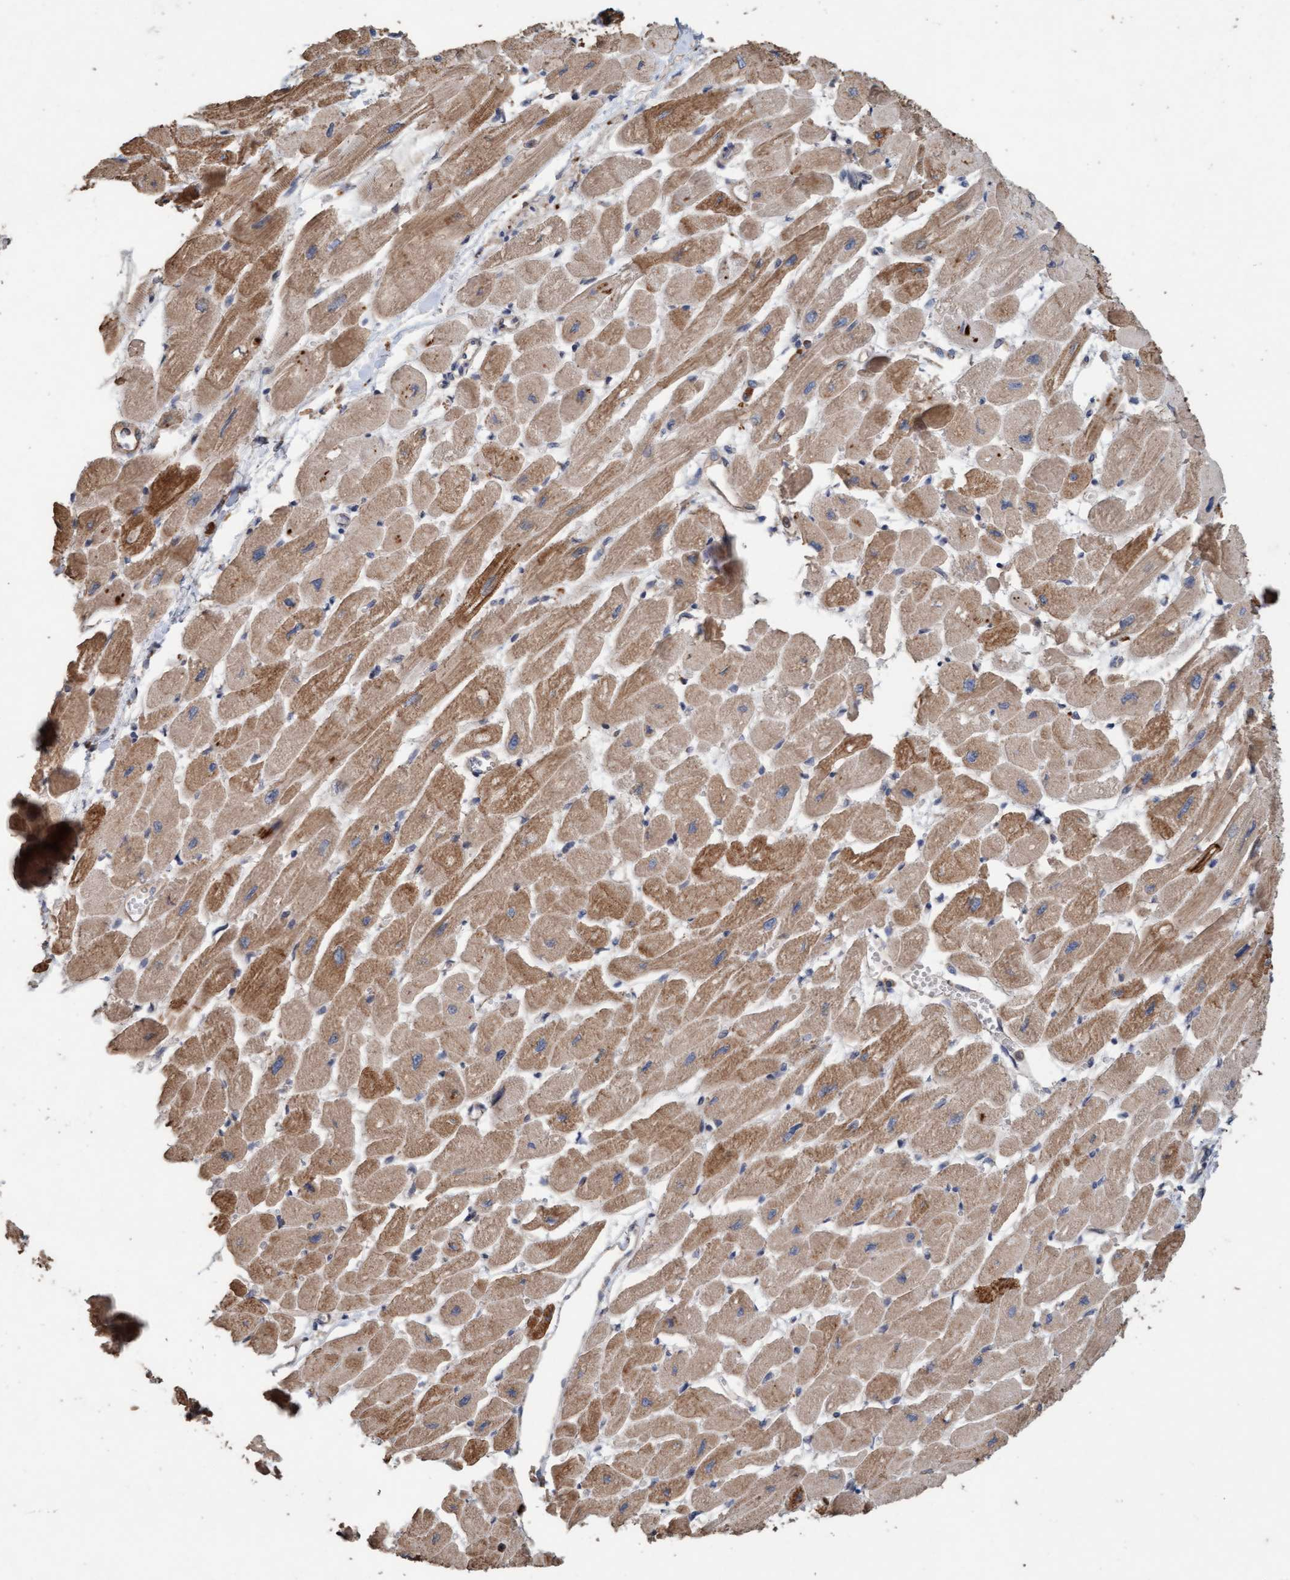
{"staining": {"intensity": "moderate", "quantity": ">75%", "location": "cytoplasmic/membranous"}, "tissue": "heart muscle", "cell_type": "Cardiomyocytes", "image_type": "normal", "snomed": [{"axis": "morphology", "description": "Normal tissue, NOS"}, {"axis": "topography", "description": "Heart"}], "caption": "DAB immunohistochemical staining of benign human heart muscle displays moderate cytoplasmic/membranous protein positivity in about >75% of cardiomyocytes.", "gene": "LONRF1", "patient": {"sex": "female", "age": 54}}